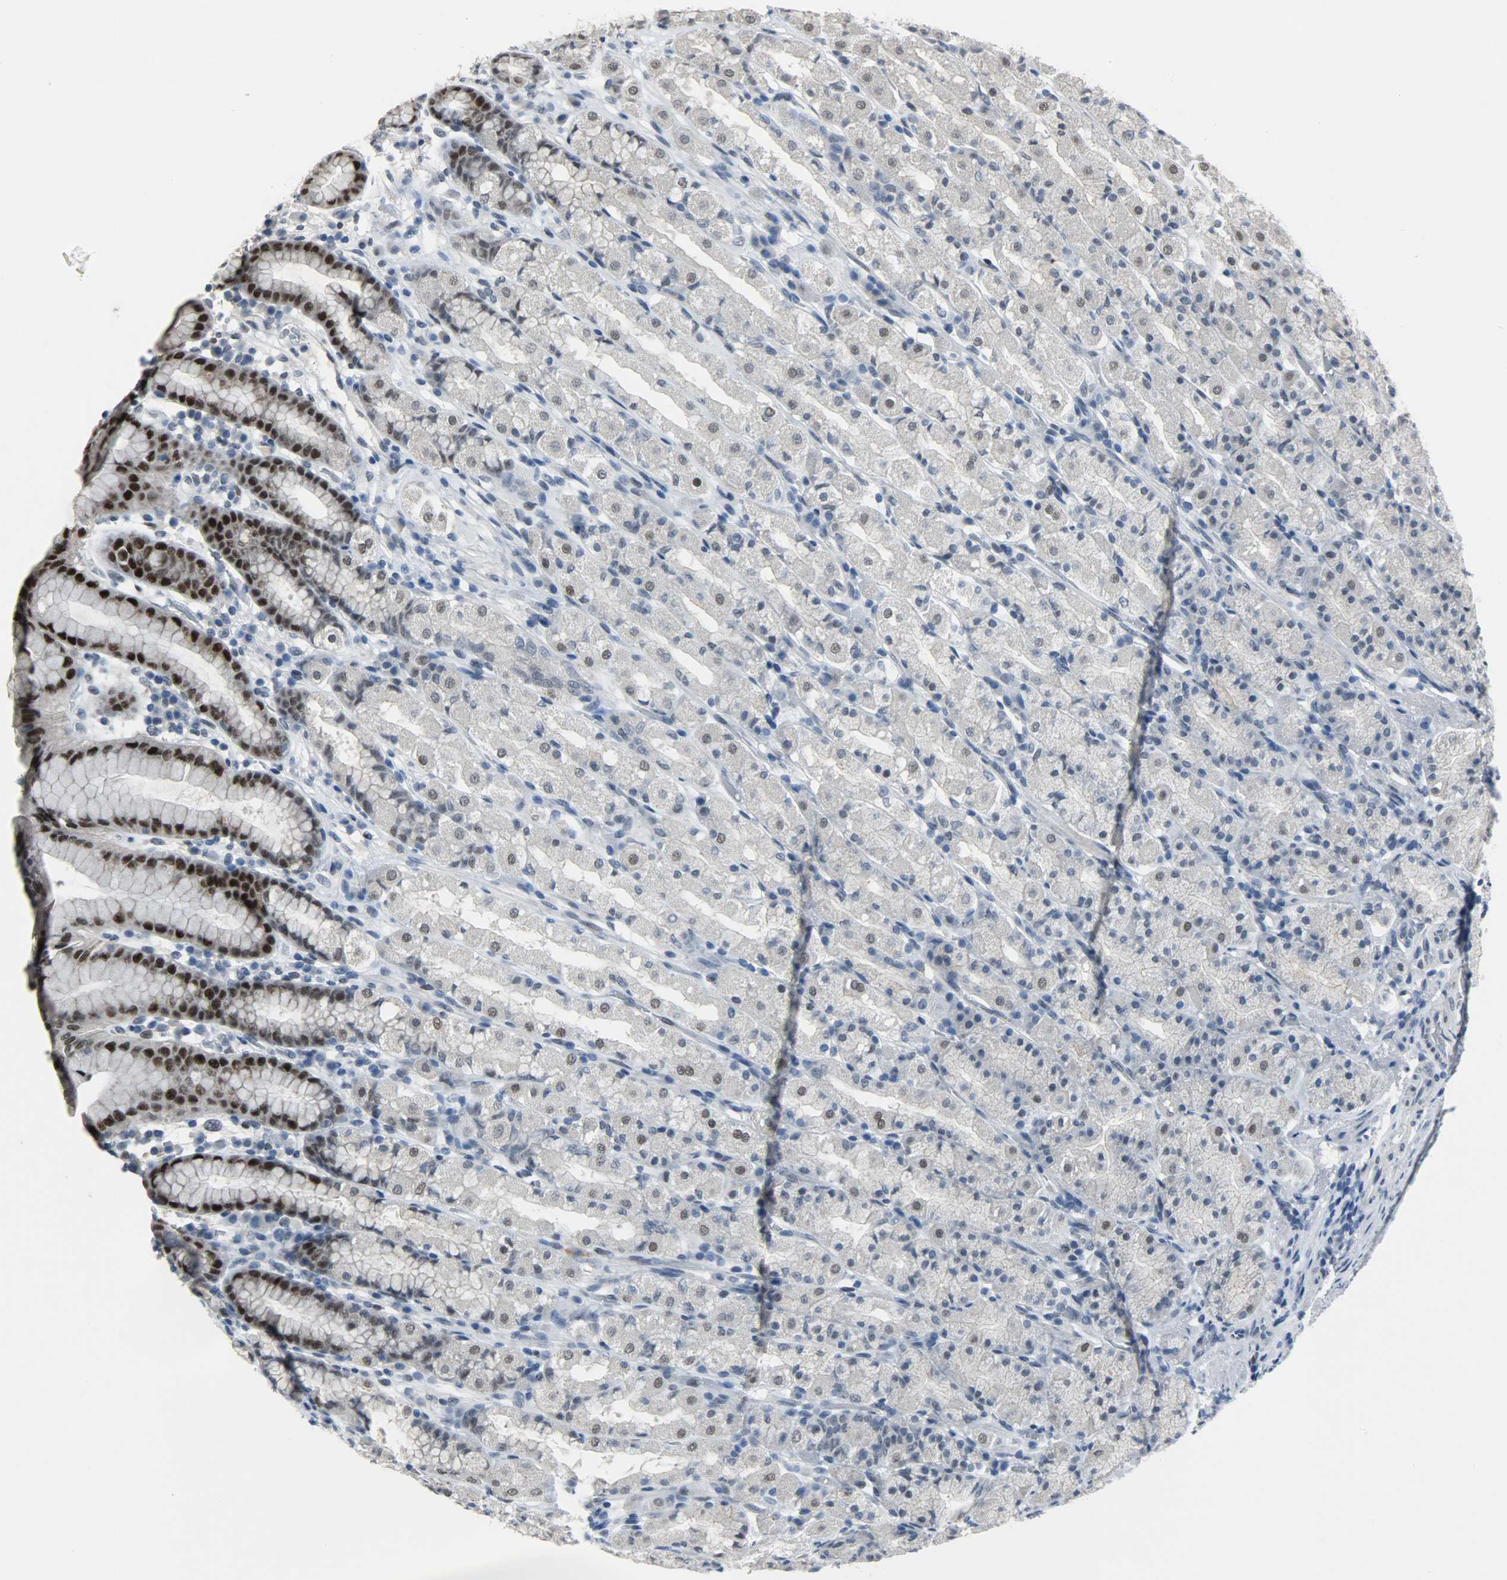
{"staining": {"intensity": "strong", "quantity": "25%-75%", "location": "nuclear"}, "tissue": "stomach", "cell_type": "Glandular cells", "image_type": "normal", "snomed": [{"axis": "morphology", "description": "Normal tissue, NOS"}, {"axis": "topography", "description": "Stomach, upper"}], "caption": "DAB immunohistochemical staining of normal human stomach shows strong nuclear protein positivity in about 25%-75% of glandular cells. (DAB IHC, brown staining for protein, blue staining for nuclei).", "gene": "PPARG", "patient": {"sex": "male", "age": 68}}